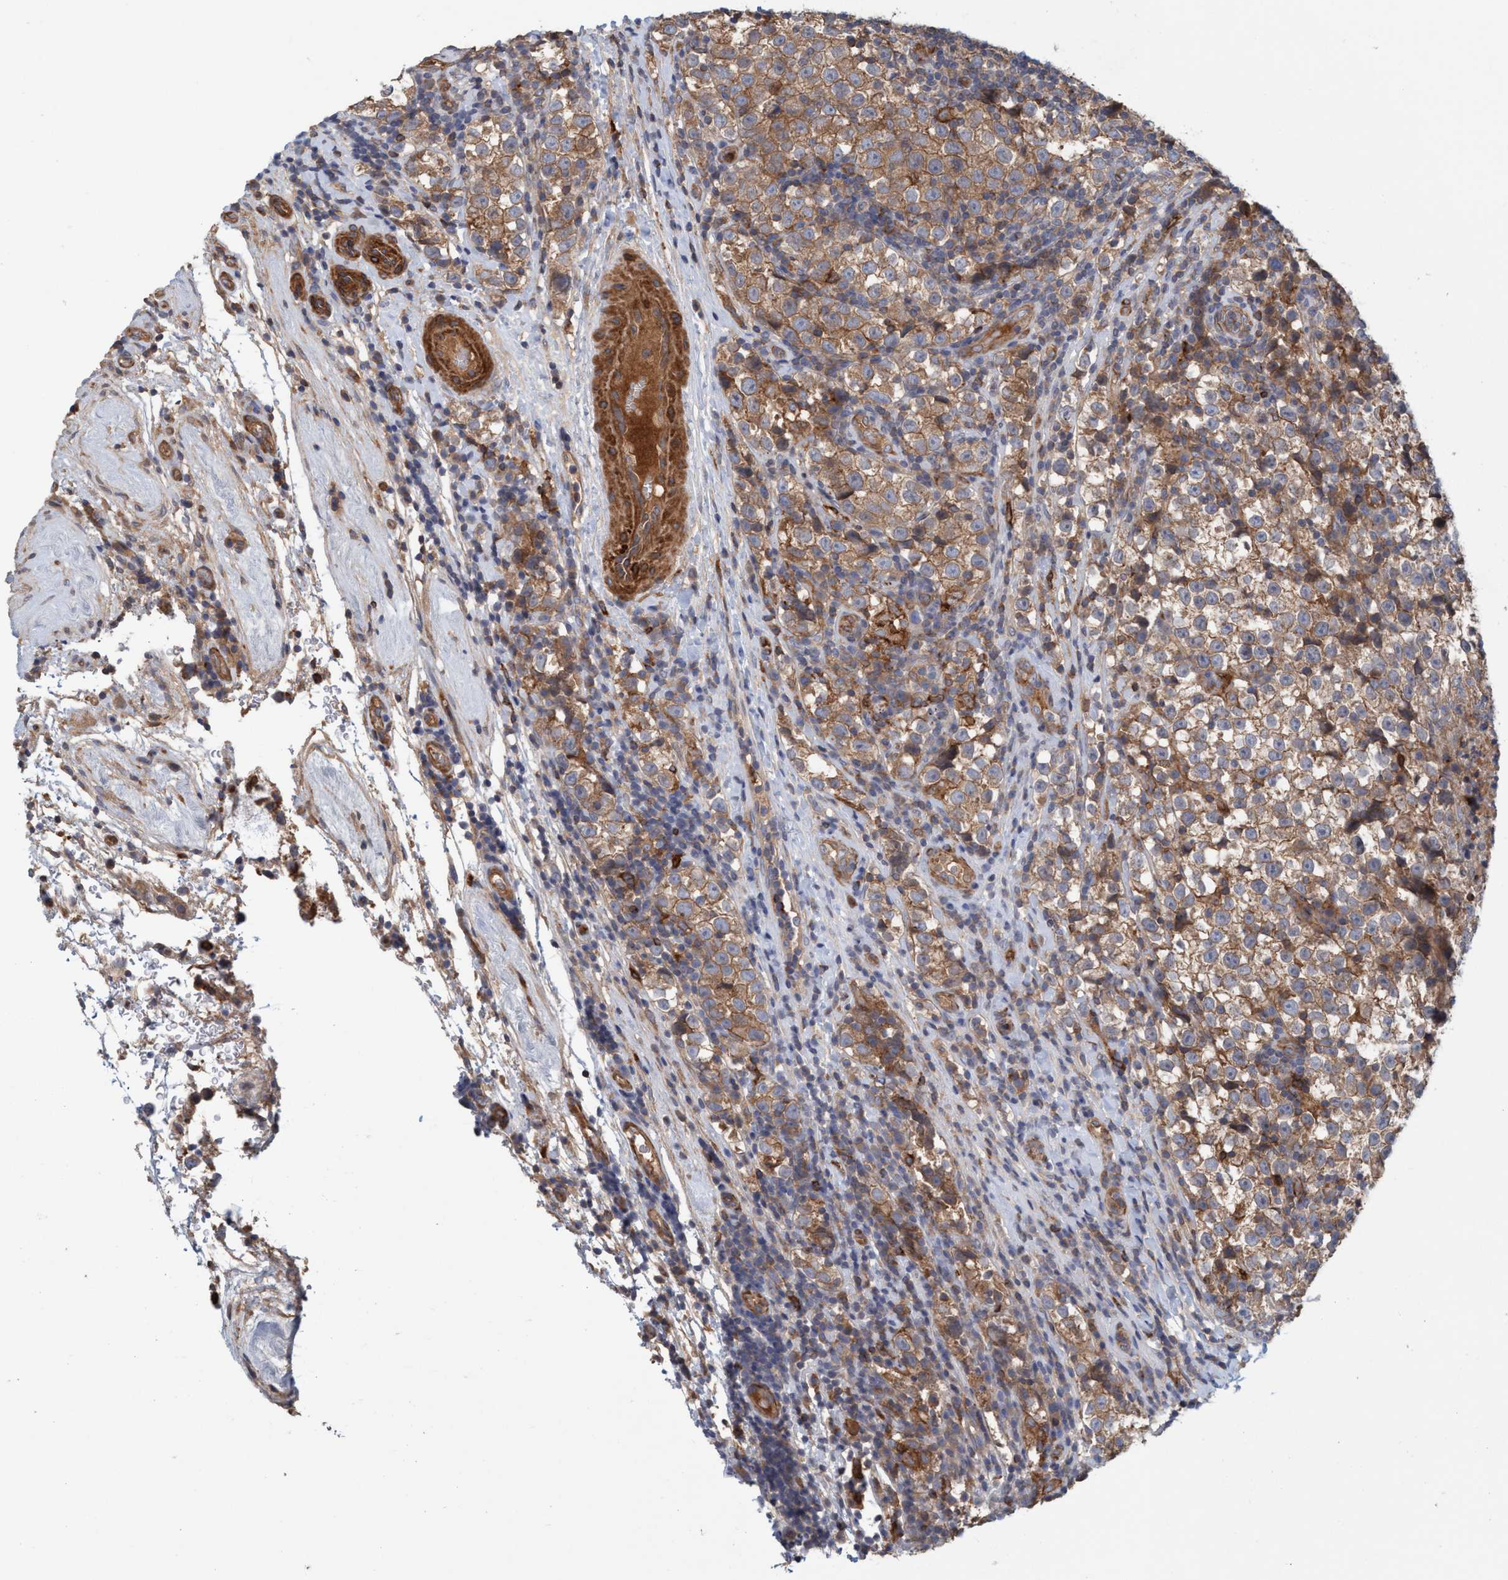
{"staining": {"intensity": "moderate", "quantity": ">75%", "location": "cytoplasmic/membranous"}, "tissue": "testis cancer", "cell_type": "Tumor cells", "image_type": "cancer", "snomed": [{"axis": "morphology", "description": "Normal tissue, NOS"}, {"axis": "morphology", "description": "Seminoma, NOS"}, {"axis": "topography", "description": "Testis"}], "caption": "Human testis seminoma stained with a protein marker exhibits moderate staining in tumor cells.", "gene": "SPECC1", "patient": {"sex": "male", "age": 43}}